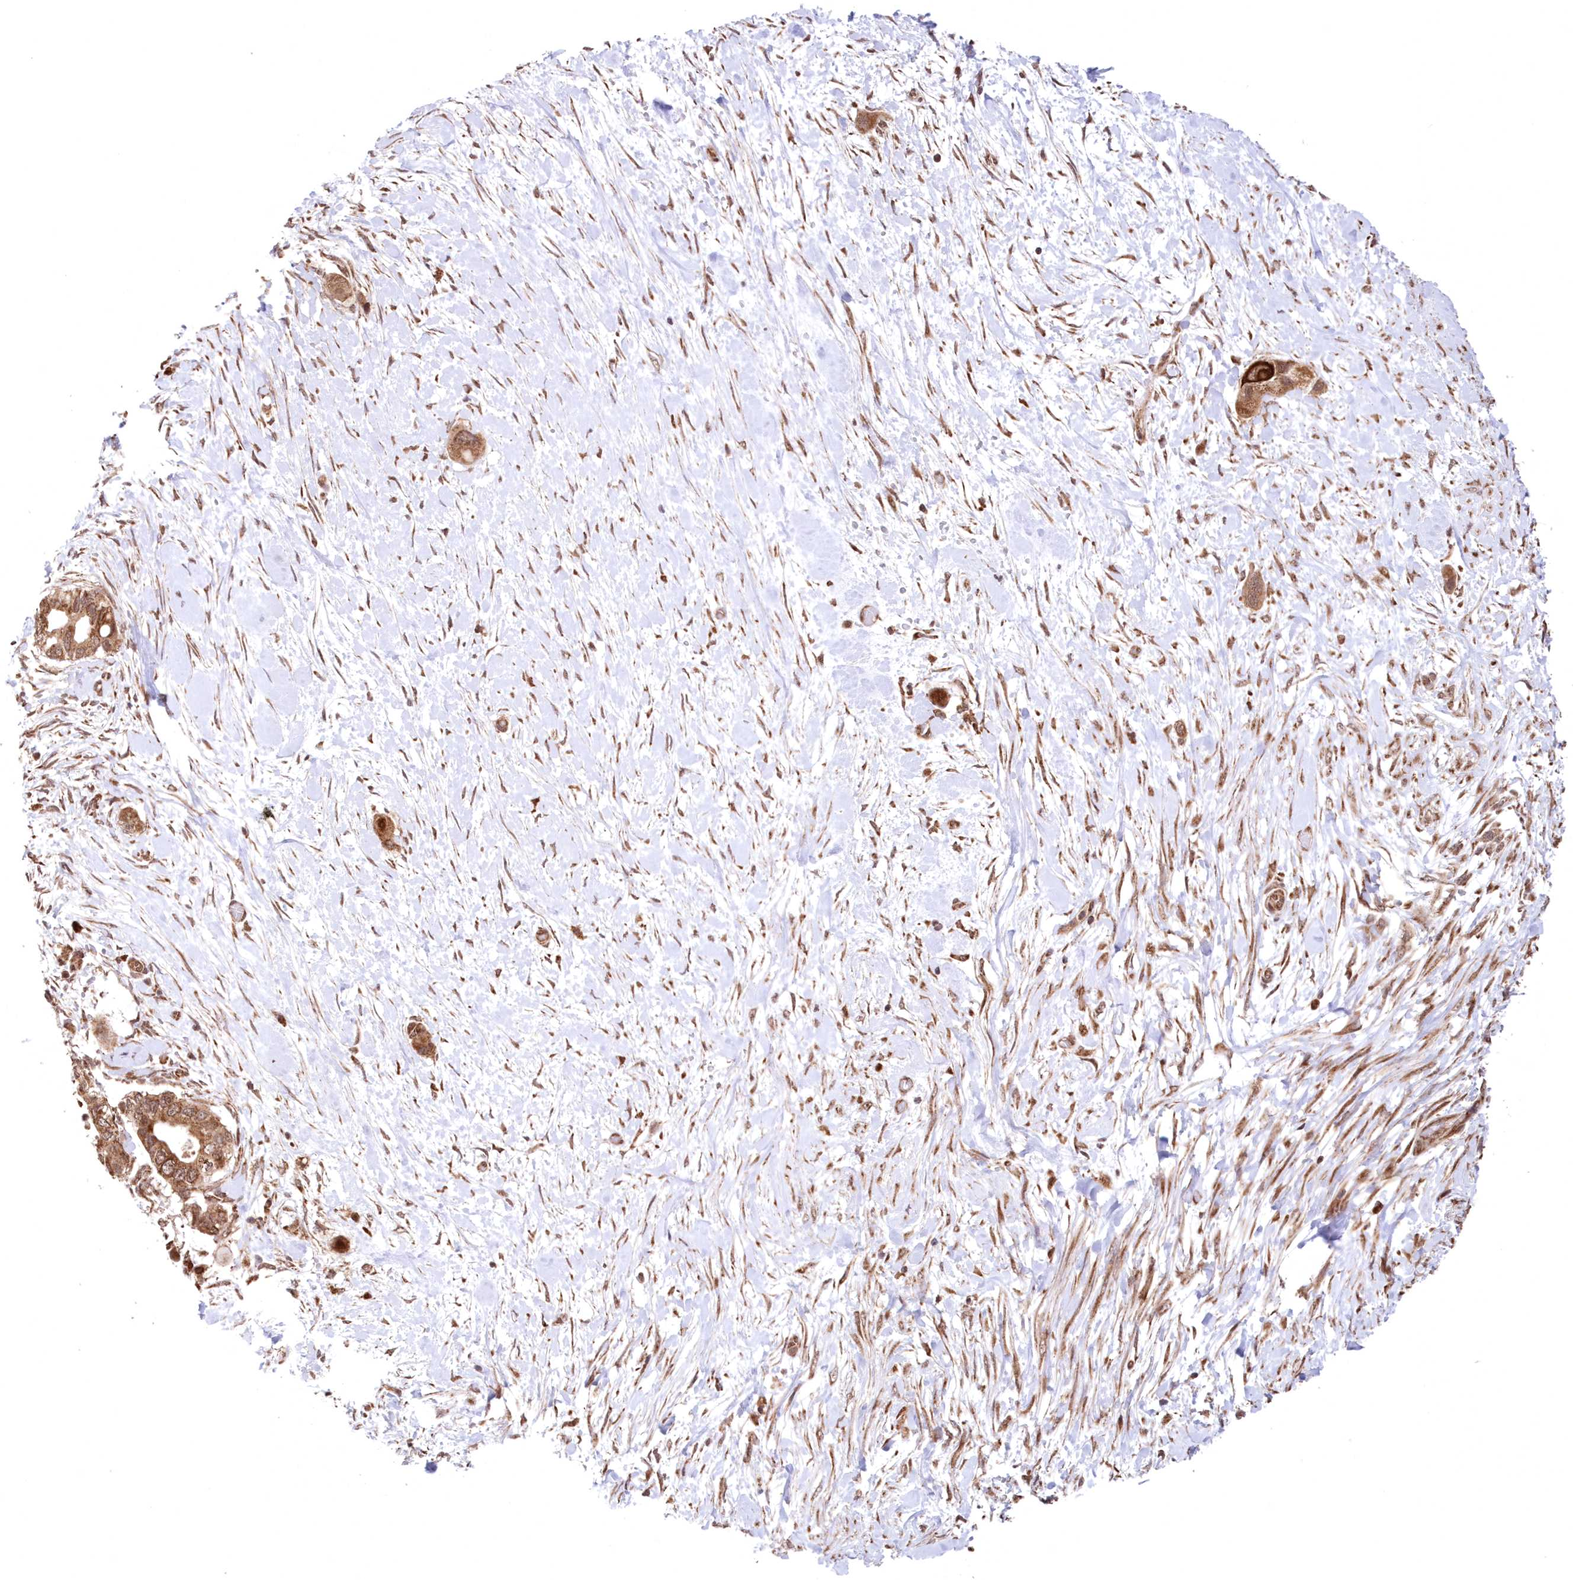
{"staining": {"intensity": "moderate", "quantity": ">75%", "location": "cytoplasmic/membranous"}, "tissue": "pancreatic cancer", "cell_type": "Tumor cells", "image_type": "cancer", "snomed": [{"axis": "morphology", "description": "Adenocarcinoma, NOS"}, {"axis": "topography", "description": "Pancreas"}], "caption": "A brown stain labels moderate cytoplasmic/membranous expression of a protein in human pancreatic adenocarcinoma tumor cells.", "gene": "PCBP1", "patient": {"sex": "male", "age": 68}}